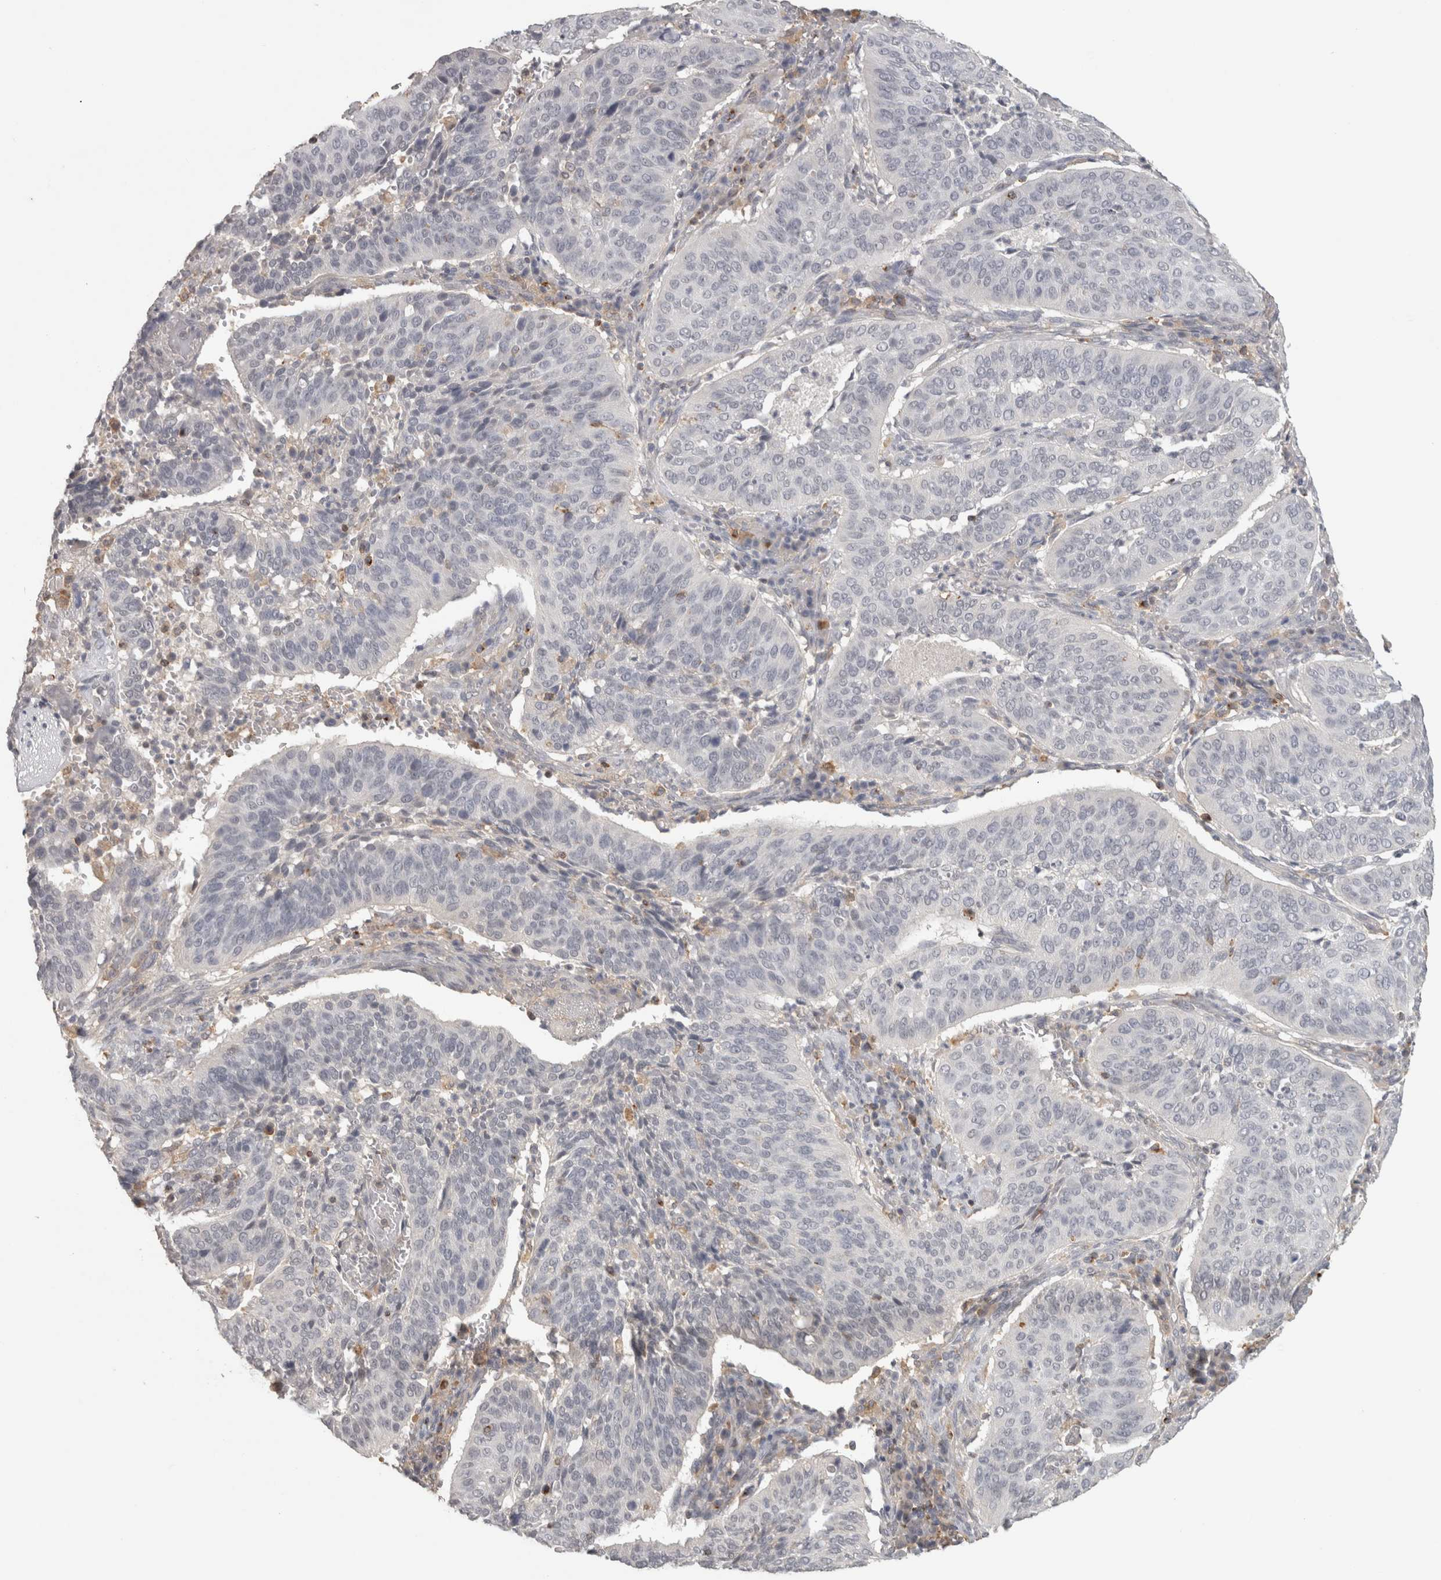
{"staining": {"intensity": "negative", "quantity": "none", "location": "none"}, "tissue": "cervical cancer", "cell_type": "Tumor cells", "image_type": "cancer", "snomed": [{"axis": "morphology", "description": "Normal tissue, NOS"}, {"axis": "morphology", "description": "Squamous cell carcinoma, NOS"}, {"axis": "topography", "description": "Cervix"}], "caption": "An image of cervical cancer stained for a protein demonstrates no brown staining in tumor cells.", "gene": "HAVCR2", "patient": {"sex": "female", "age": 39}}